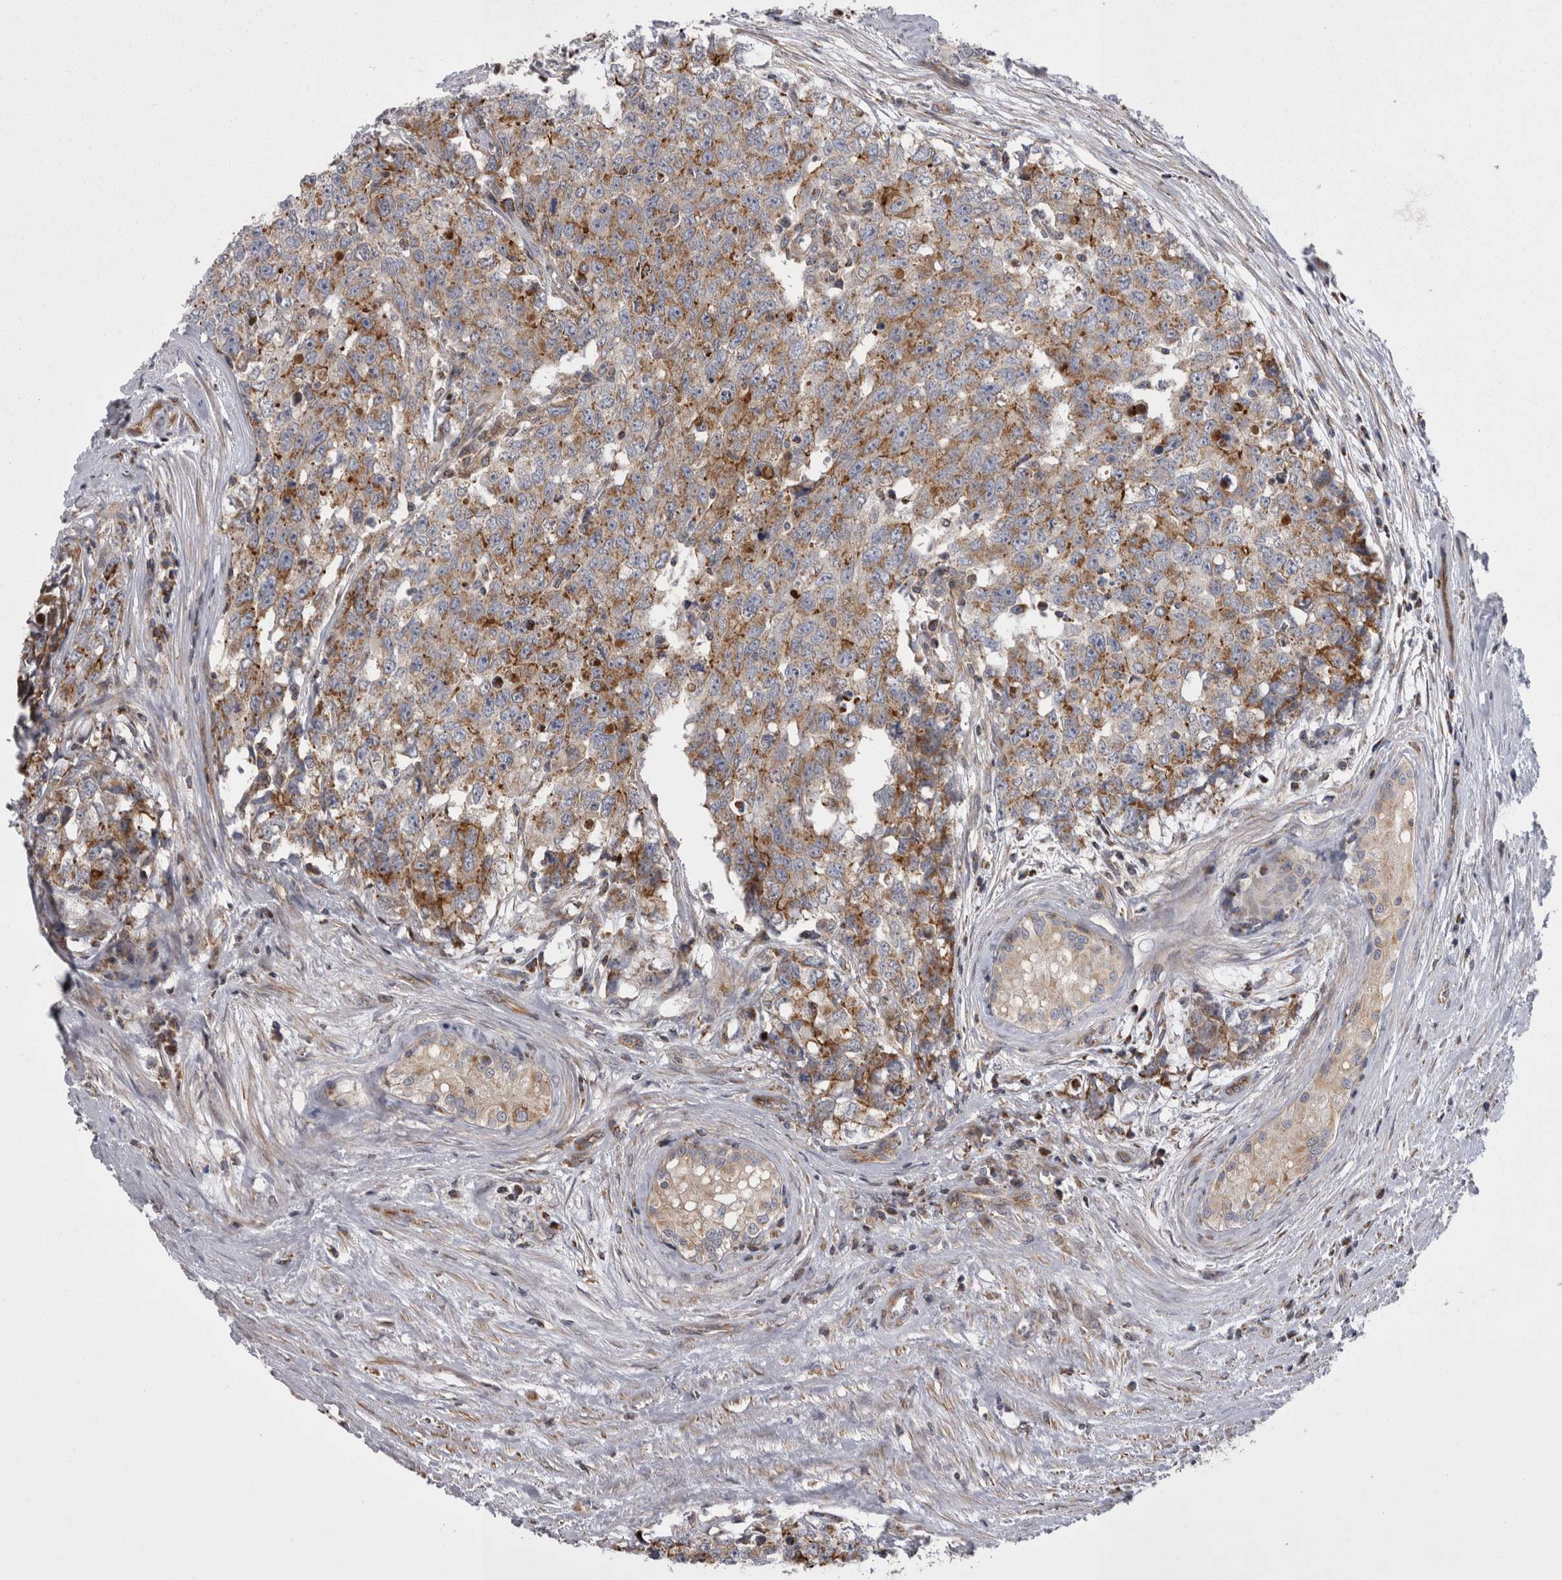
{"staining": {"intensity": "moderate", "quantity": ">75%", "location": "cytoplasmic/membranous"}, "tissue": "testis cancer", "cell_type": "Tumor cells", "image_type": "cancer", "snomed": [{"axis": "morphology", "description": "Carcinoma, Embryonal, NOS"}, {"axis": "topography", "description": "Testis"}], "caption": "Immunohistochemistry of human testis embryonal carcinoma exhibits medium levels of moderate cytoplasmic/membranous staining in approximately >75% of tumor cells.", "gene": "TSPOAP1", "patient": {"sex": "male", "age": 28}}